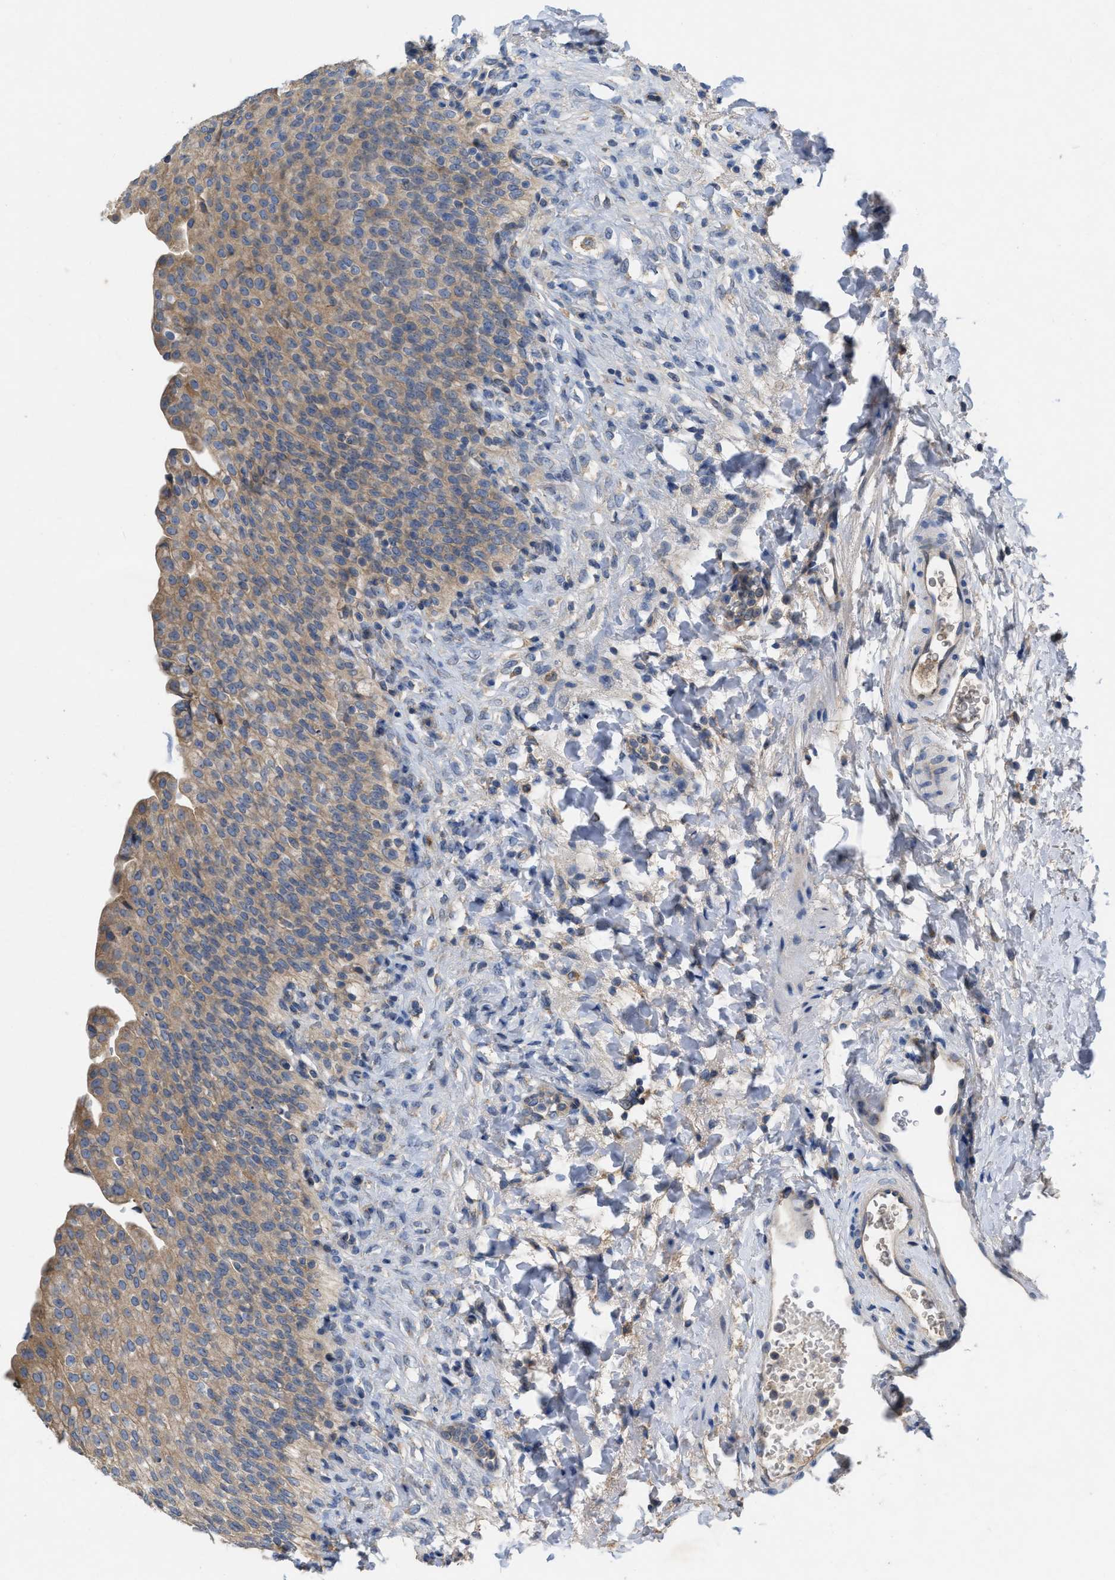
{"staining": {"intensity": "moderate", "quantity": ">75%", "location": "cytoplasmic/membranous"}, "tissue": "urinary bladder", "cell_type": "Urothelial cells", "image_type": "normal", "snomed": [{"axis": "morphology", "description": "Urothelial carcinoma, High grade"}, {"axis": "topography", "description": "Urinary bladder"}], "caption": "A micrograph of human urinary bladder stained for a protein demonstrates moderate cytoplasmic/membranous brown staining in urothelial cells.", "gene": "TMEM131", "patient": {"sex": "male", "age": 46}}